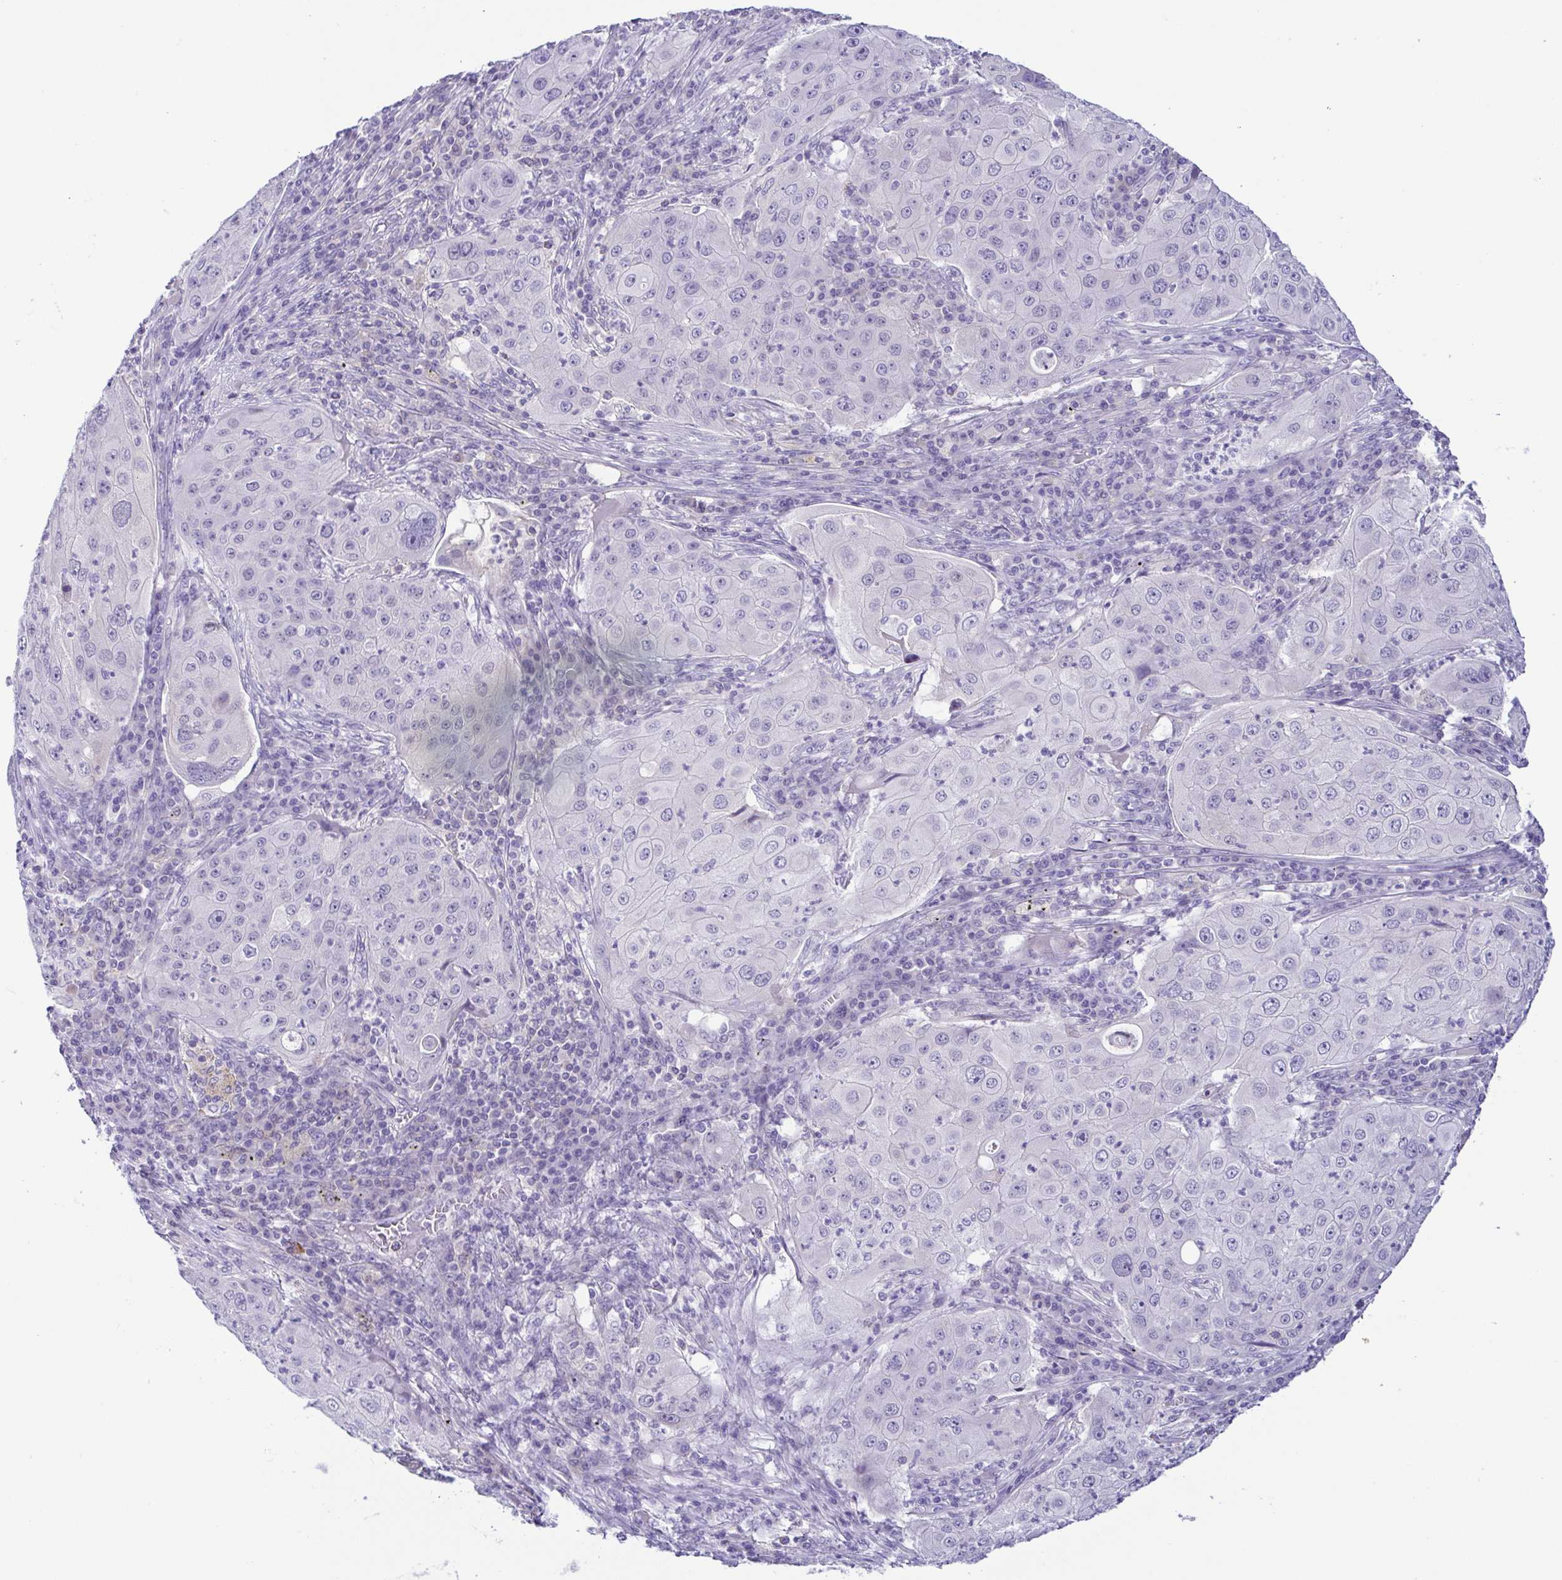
{"staining": {"intensity": "negative", "quantity": "none", "location": "none"}, "tissue": "lung cancer", "cell_type": "Tumor cells", "image_type": "cancer", "snomed": [{"axis": "morphology", "description": "Squamous cell carcinoma, NOS"}, {"axis": "topography", "description": "Lung"}], "caption": "High magnification brightfield microscopy of lung squamous cell carcinoma stained with DAB (3,3'-diaminobenzidine) (brown) and counterstained with hematoxylin (blue): tumor cells show no significant staining.", "gene": "TERT", "patient": {"sex": "female", "age": 59}}